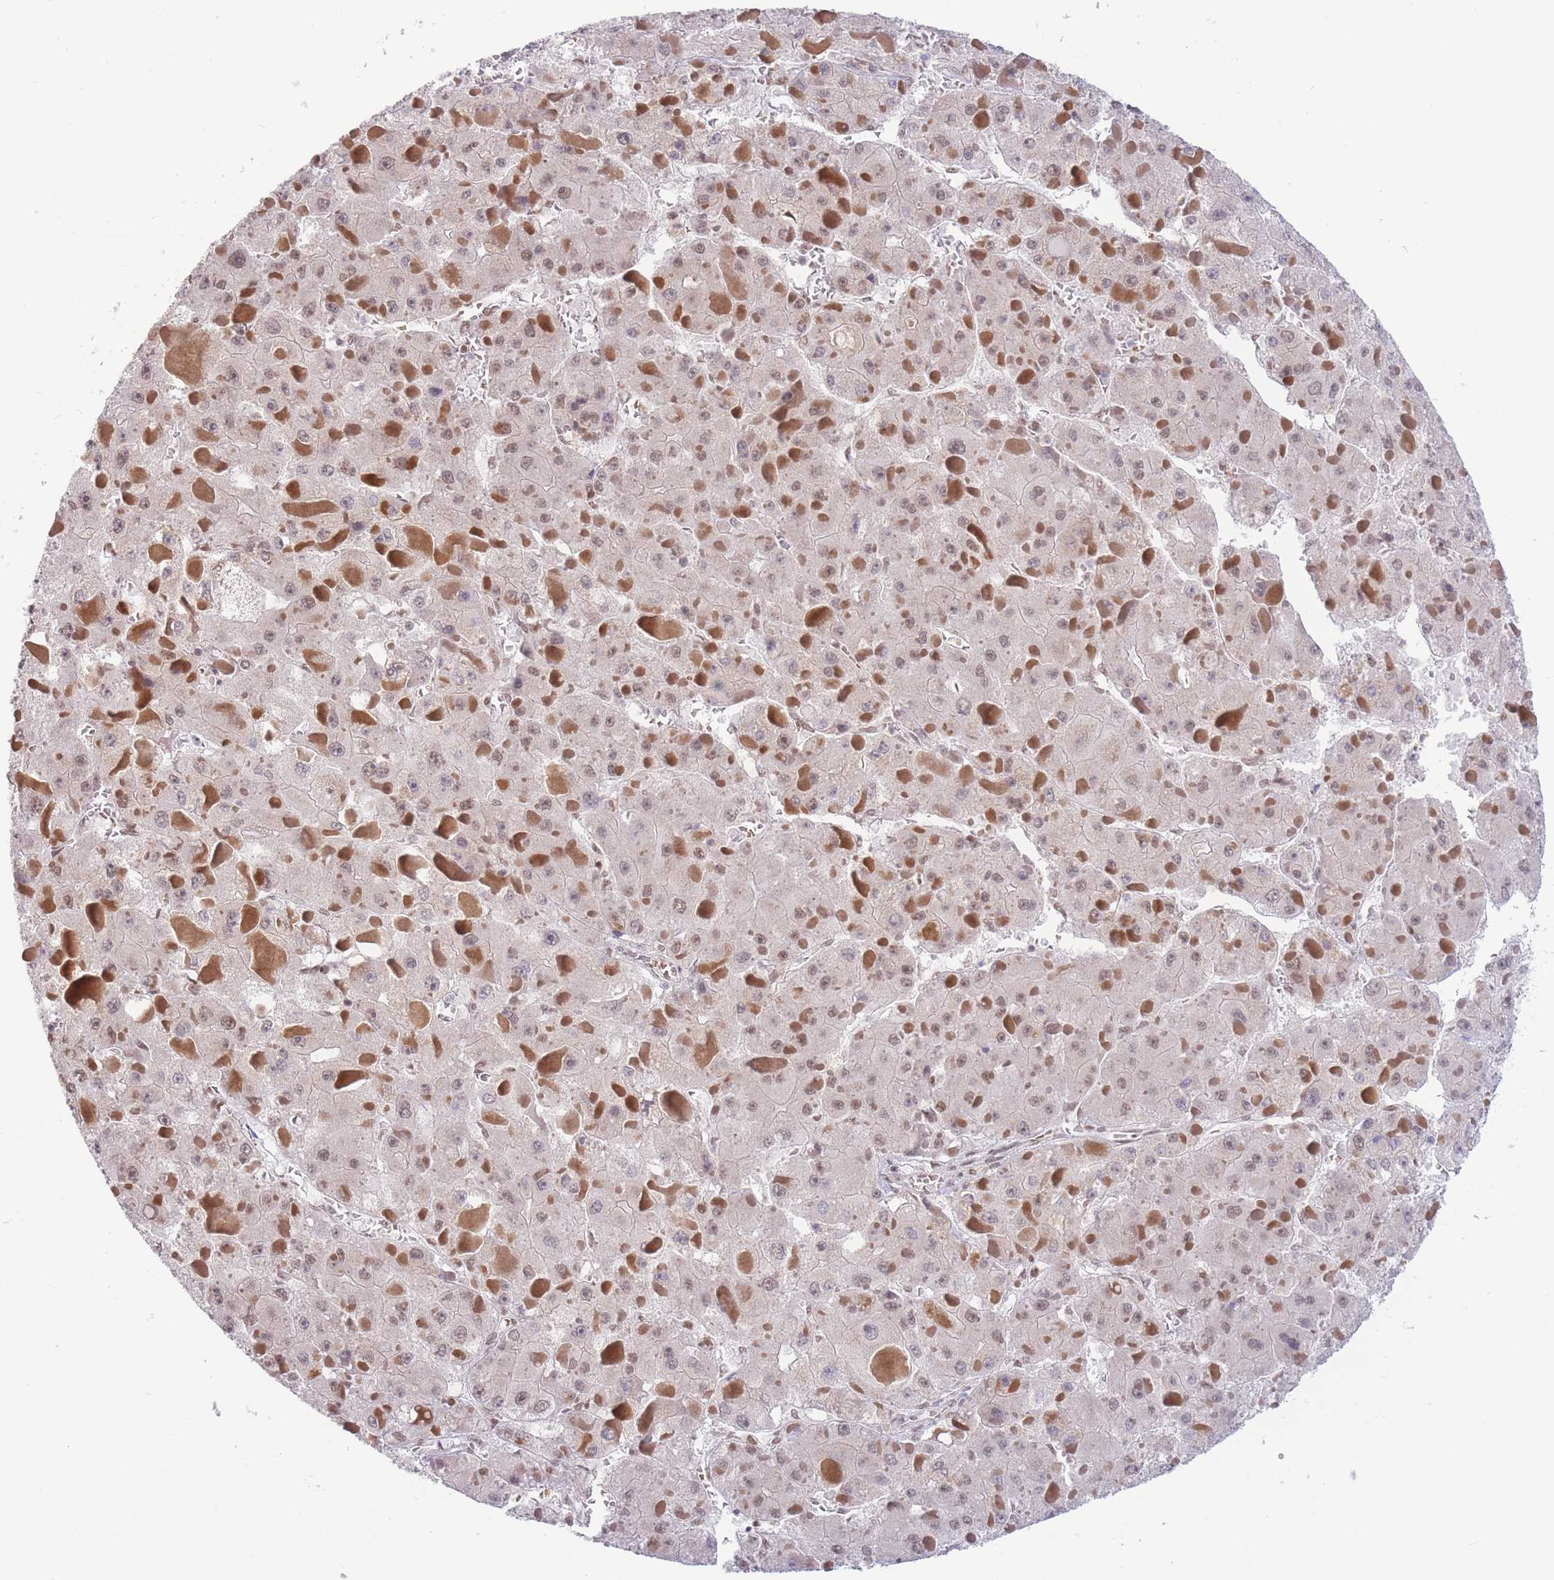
{"staining": {"intensity": "moderate", "quantity": ">75%", "location": "nuclear"}, "tissue": "liver cancer", "cell_type": "Tumor cells", "image_type": "cancer", "snomed": [{"axis": "morphology", "description": "Carcinoma, Hepatocellular, NOS"}, {"axis": "topography", "description": "Liver"}], "caption": "Protein analysis of liver cancer tissue exhibits moderate nuclear staining in about >75% of tumor cells.", "gene": "SMAD9", "patient": {"sex": "female", "age": 73}}